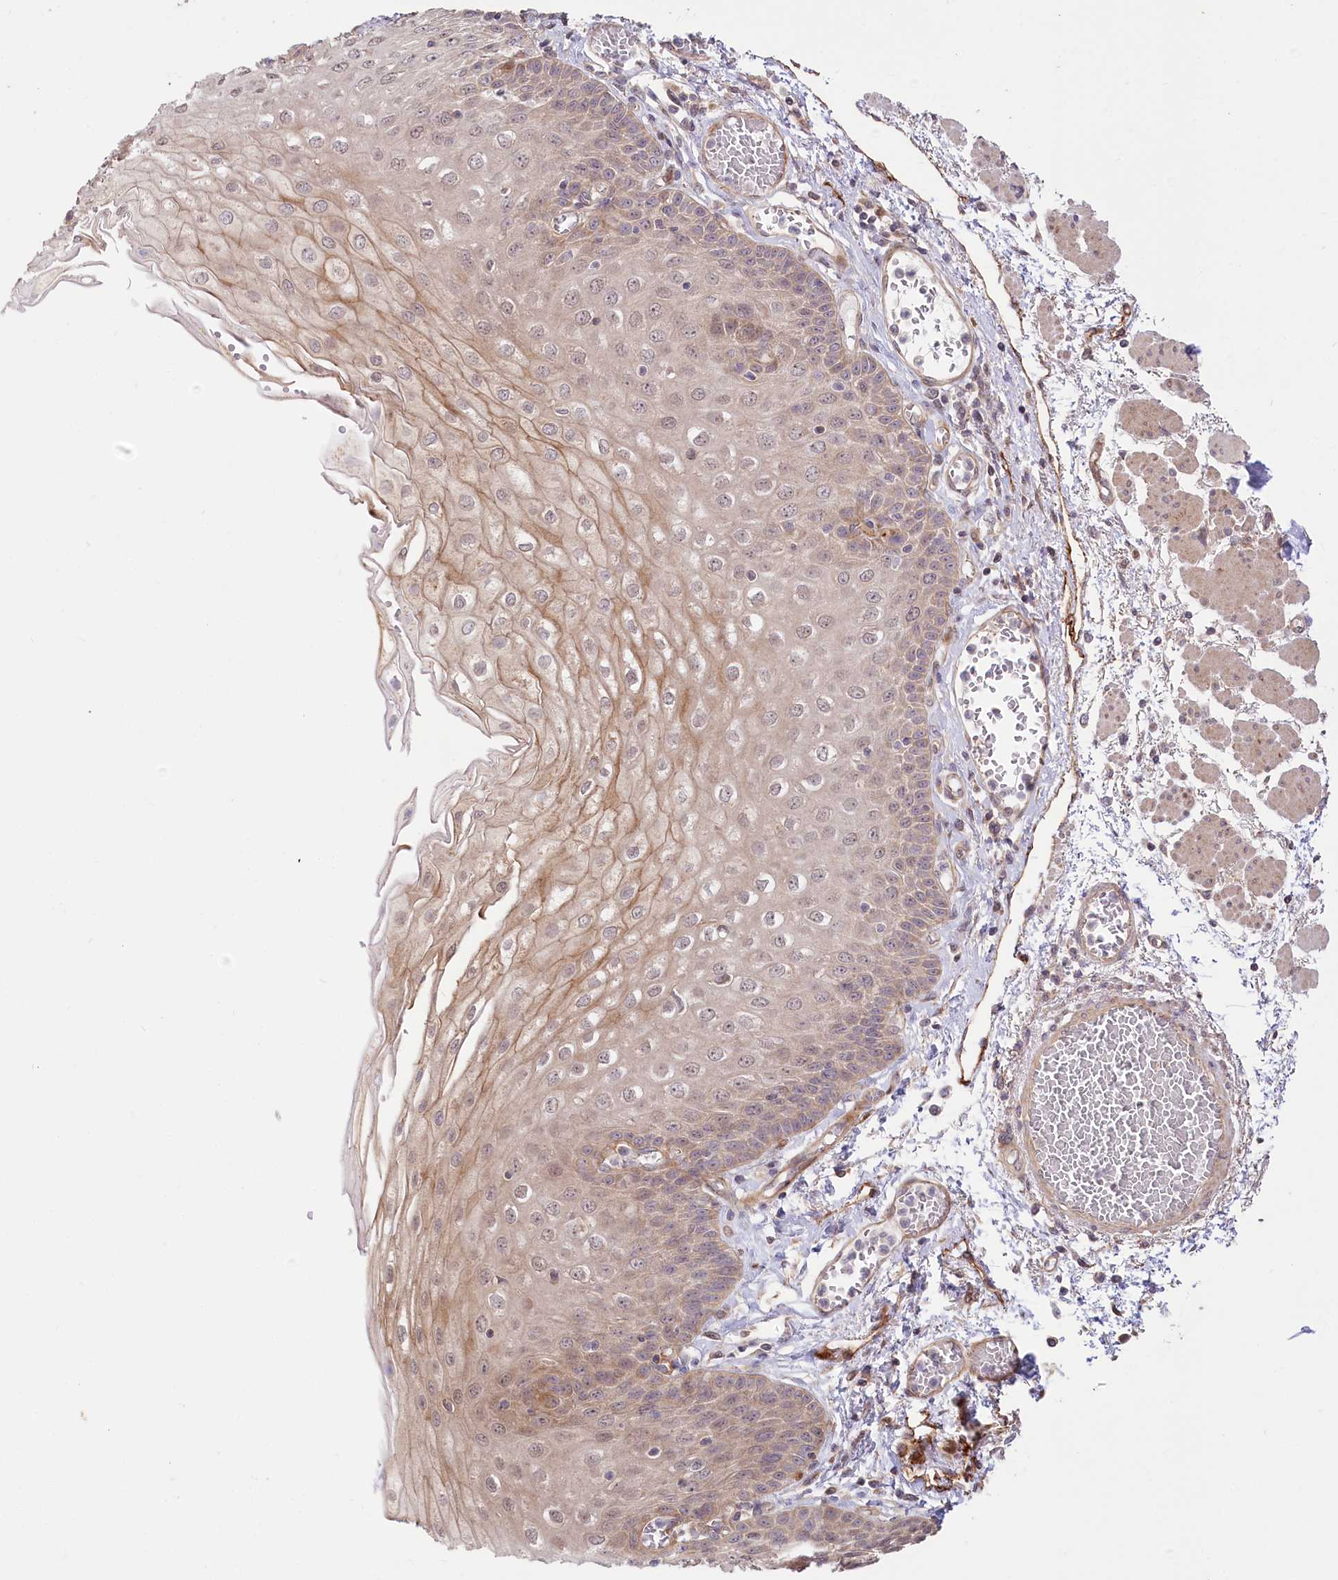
{"staining": {"intensity": "weak", "quantity": "25%-75%", "location": "cytoplasmic/membranous"}, "tissue": "esophagus", "cell_type": "Squamous epithelial cells", "image_type": "normal", "snomed": [{"axis": "morphology", "description": "Normal tissue, NOS"}, {"axis": "topography", "description": "Esophagus"}], "caption": "An immunohistochemistry image of normal tissue is shown. Protein staining in brown shows weak cytoplasmic/membranous positivity in esophagus within squamous epithelial cells. (Brightfield microscopy of DAB IHC at high magnification).", "gene": "CEP70", "patient": {"sex": "male", "age": 81}}